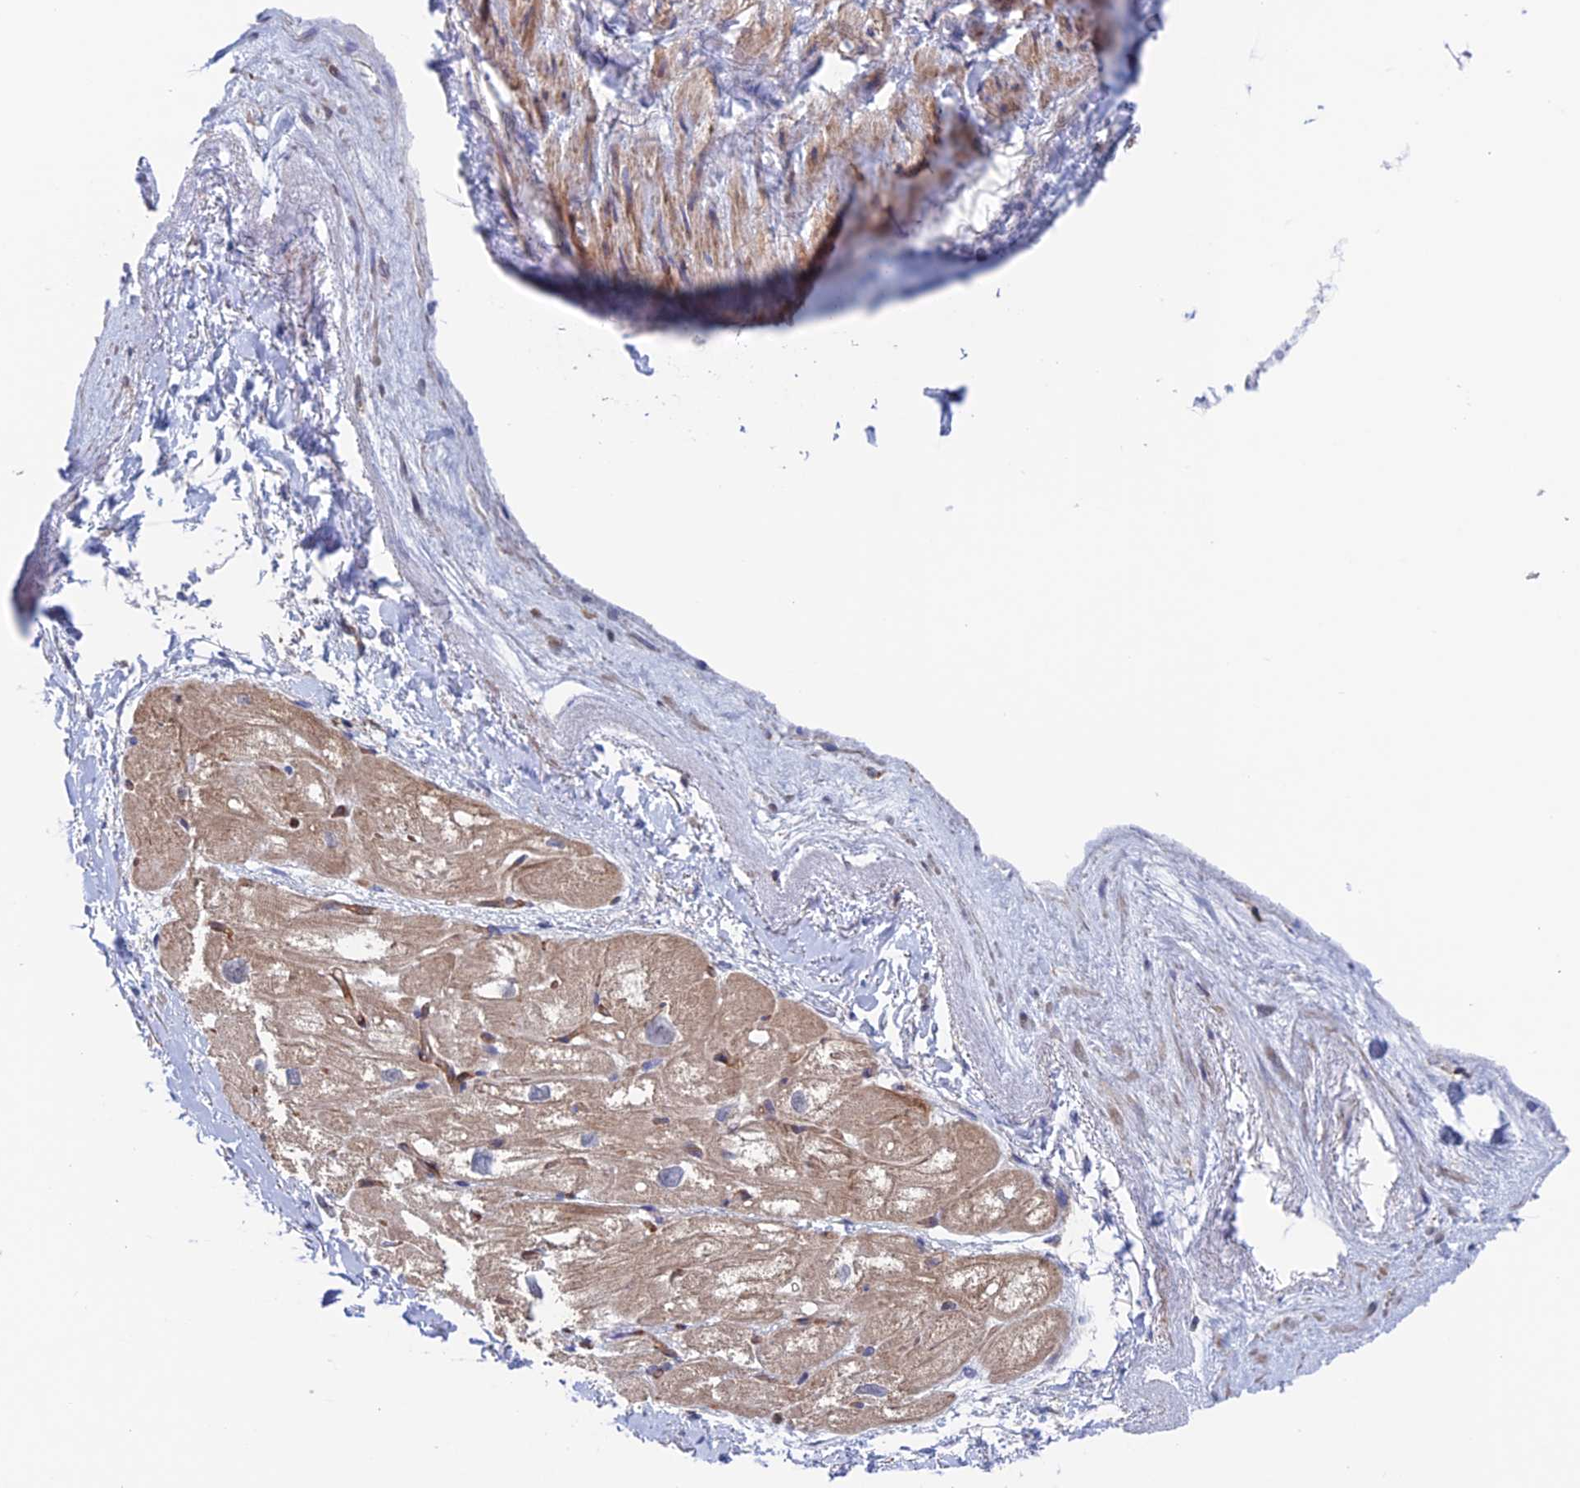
{"staining": {"intensity": "moderate", "quantity": "25%-75%", "location": "cytoplasmic/membranous"}, "tissue": "heart muscle", "cell_type": "Cardiomyocytes", "image_type": "normal", "snomed": [{"axis": "morphology", "description": "Normal tissue, NOS"}, {"axis": "topography", "description": "Heart"}], "caption": "Moderate cytoplasmic/membranous staining for a protein is present in about 25%-75% of cardiomyocytes of normal heart muscle using immunohistochemistry (IHC).", "gene": "NUDT16L1", "patient": {"sex": "male", "age": 50}}